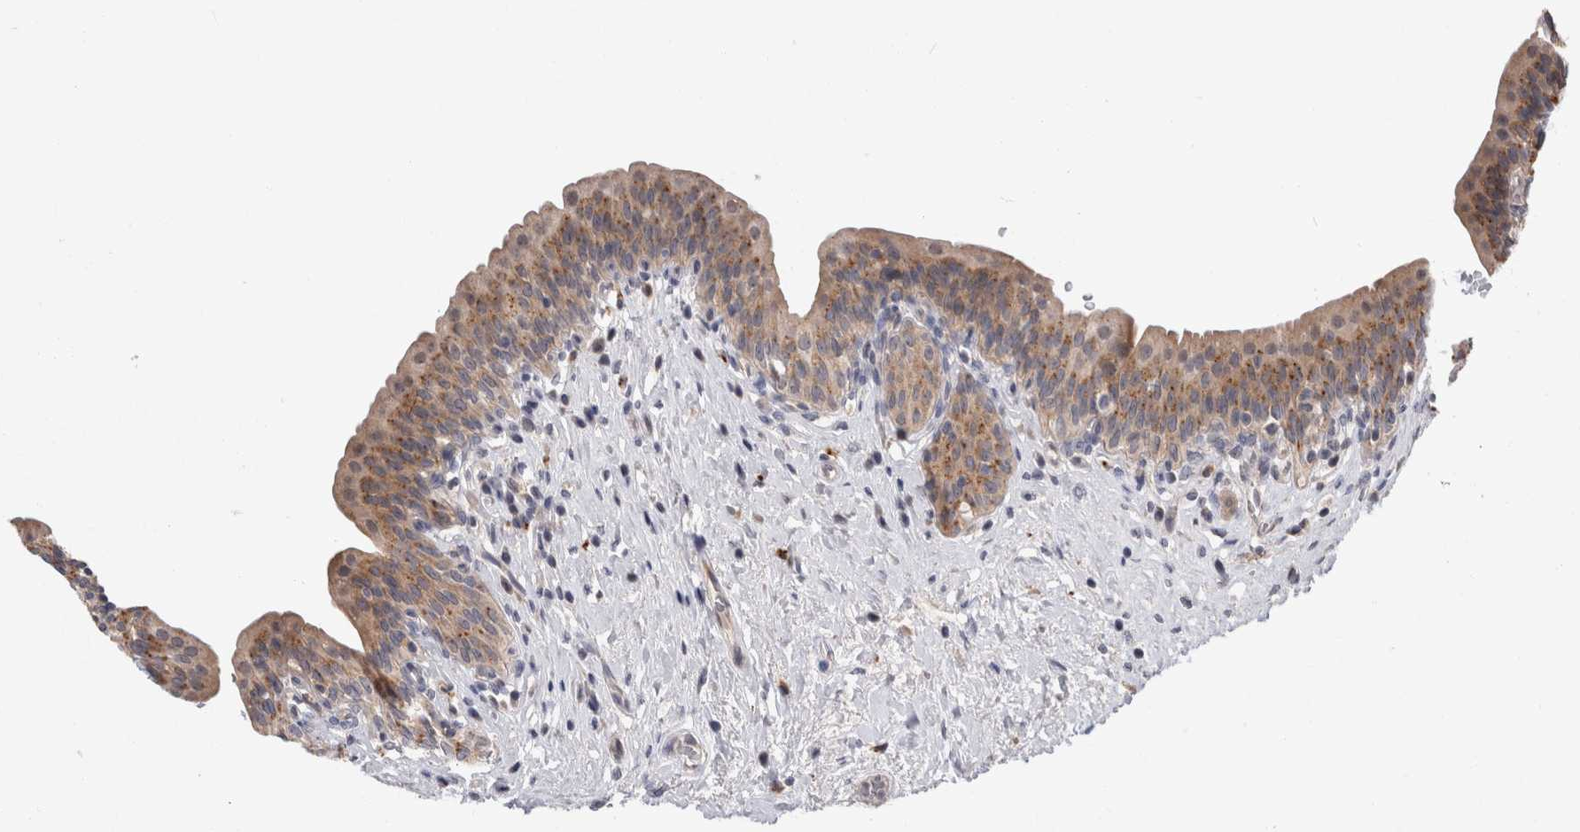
{"staining": {"intensity": "moderate", "quantity": ">75%", "location": "cytoplasmic/membranous"}, "tissue": "urinary bladder", "cell_type": "Urothelial cells", "image_type": "normal", "snomed": [{"axis": "morphology", "description": "Normal tissue, NOS"}, {"axis": "topography", "description": "Urinary bladder"}], "caption": "Human urinary bladder stained for a protein (brown) shows moderate cytoplasmic/membranous positive expression in about >75% of urothelial cells.", "gene": "MRPL37", "patient": {"sex": "male", "age": 83}}